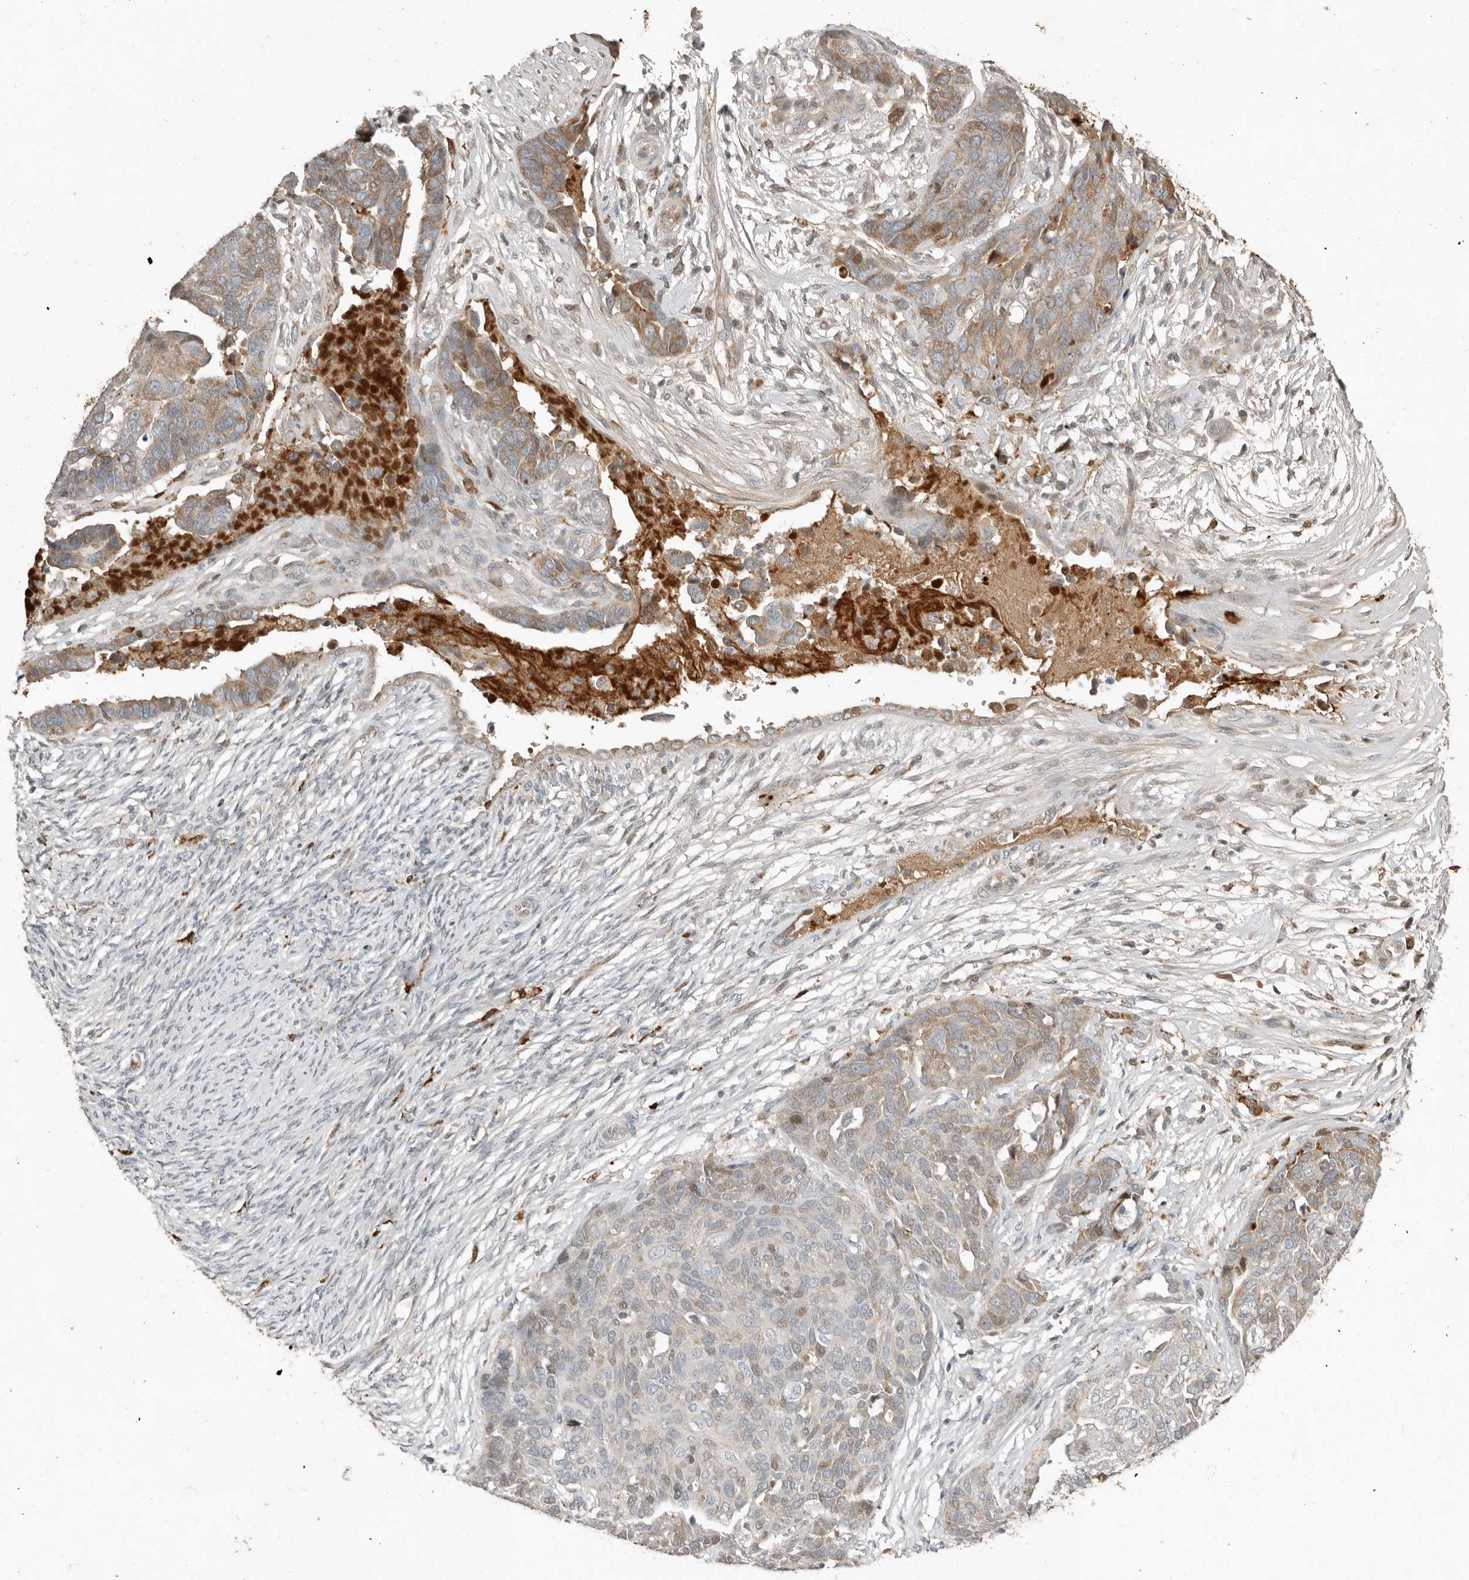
{"staining": {"intensity": "moderate", "quantity": "<25%", "location": "cytoplasmic/membranous"}, "tissue": "ovarian cancer", "cell_type": "Tumor cells", "image_type": "cancer", "snomed": [{"axis": "morphology", "description": "Cystadenocarcinoma, serous, NOS"}, {"axis": "topography", "description": "Ovary"}], "caption": "Immunohistochemical staining of ovarian serous cystadenocarcinoma shows low levels of moderate cytoplasmic/membranous expression in about <25% of tumor cells.", "gene": "KLHL38", "patient": {"sex": "female", "age": 44}}